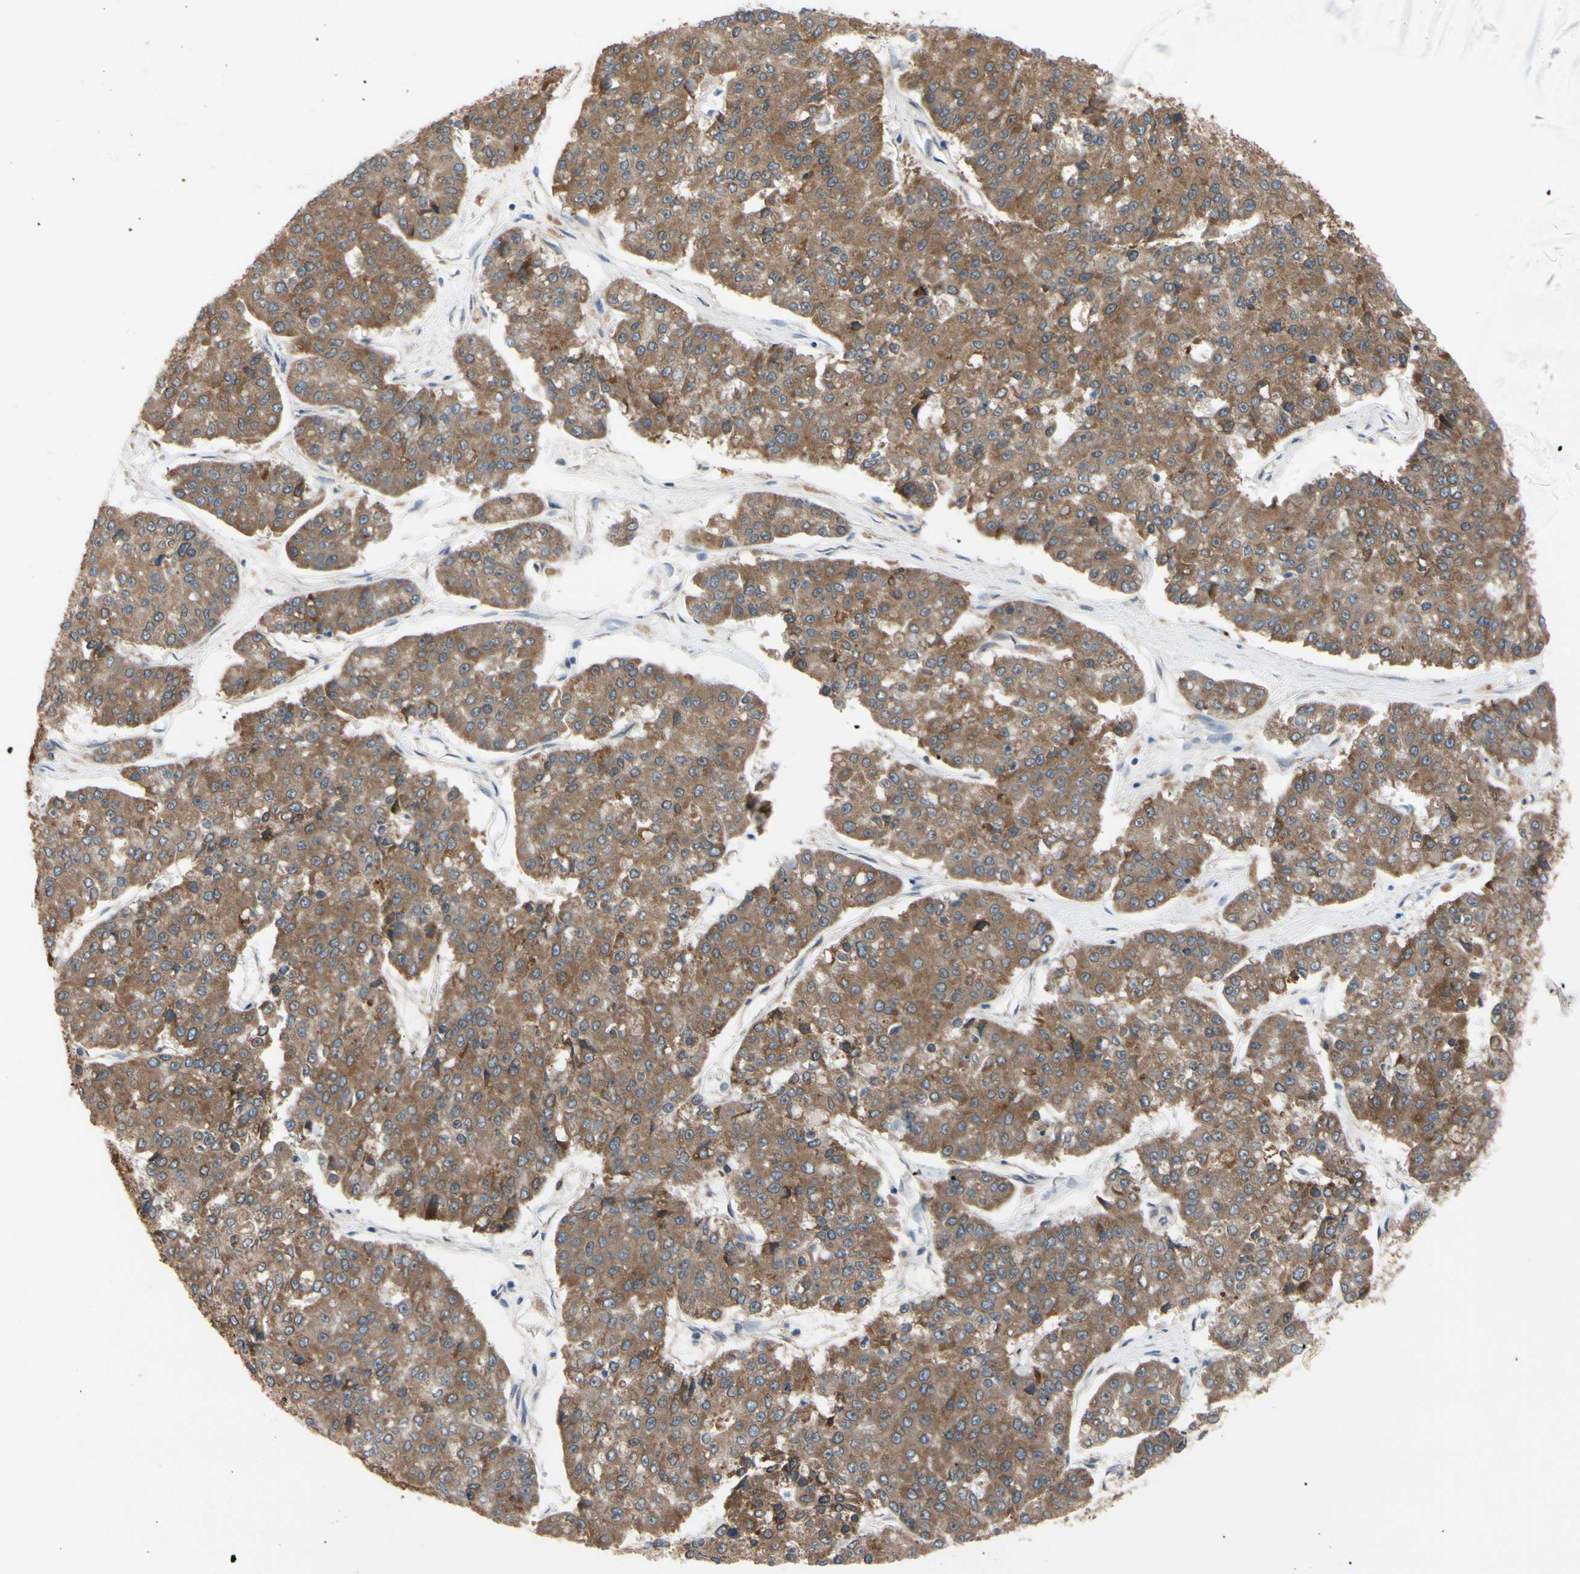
{"staining": {"intensity": "moderate", "quantity": ">75%", "location": "cytoplasmic/membranous"}, "tissue": "pancreatic cancer", "cell_type": "Tumor cells", "image_type": "cancer", "snomed": [{"axis": "morphology", "description": "Adenocarcinoma, NOS"}, {"axis": "topography", "description": "Pancreas"}], "caption": "About >75% of tumor cells in pancreatic cancer reveal moderate cytoplasmic/membranous protein expression as visualized by brown immunohistochemical staining.", "gene": "PRXL2A", "patient": {"sex": "male", "age": 50}}